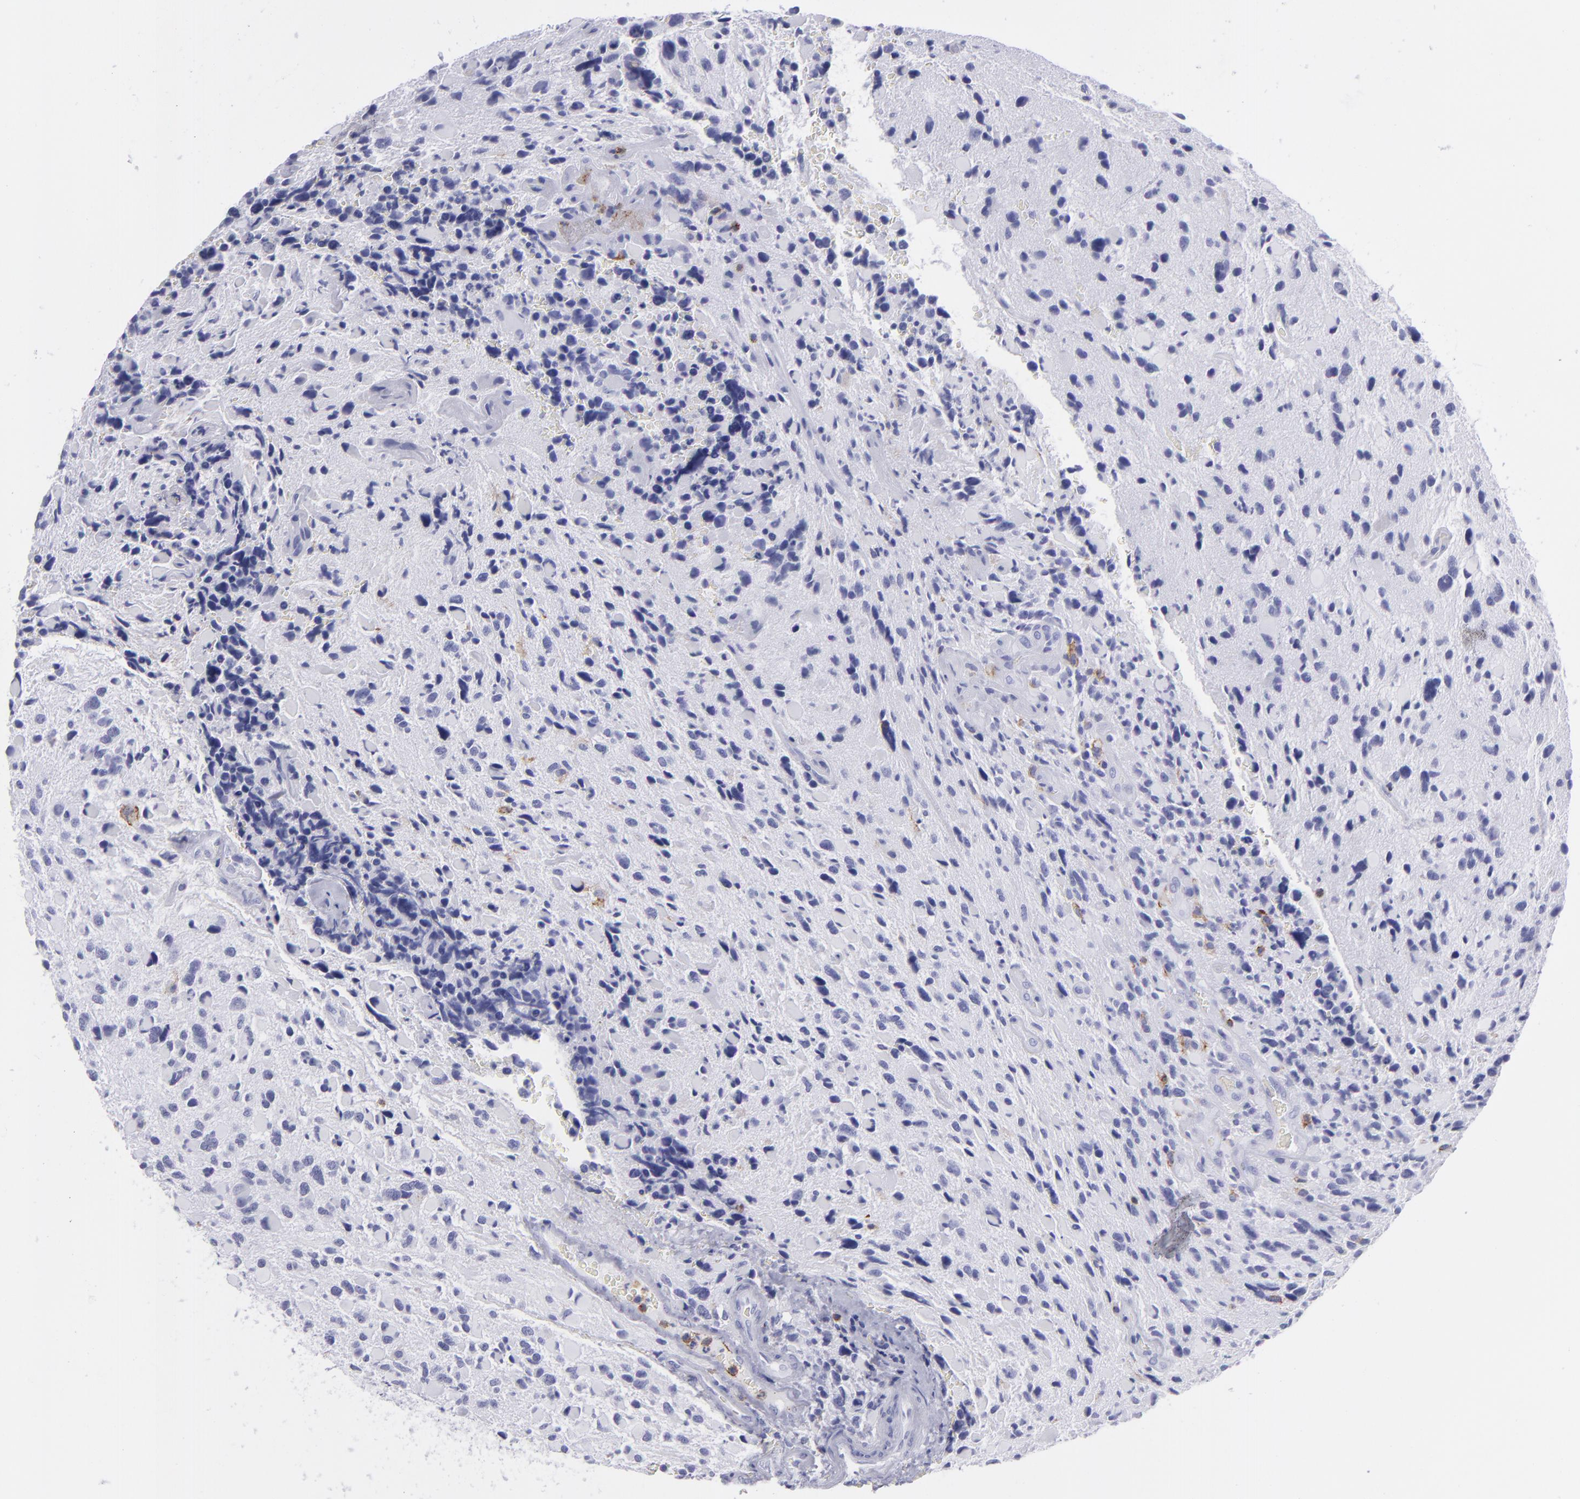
{"staining": {"intensity": "negative", "quantity": "none", "location": "none"}, "tissue": "glioma", "cell_type": "Tumor cells", "image_type": "cancer", "snomed": [{"axis": "morphology", "description": "Glioma, malignant, High grade"}, {"axis": "topography", "description": "Brain"}], "caption": "The histopathology image reveals no staining of tumor cells in glioma.", "gene": "SELPLG", "patient": {"sex": "female", "age": 37}}